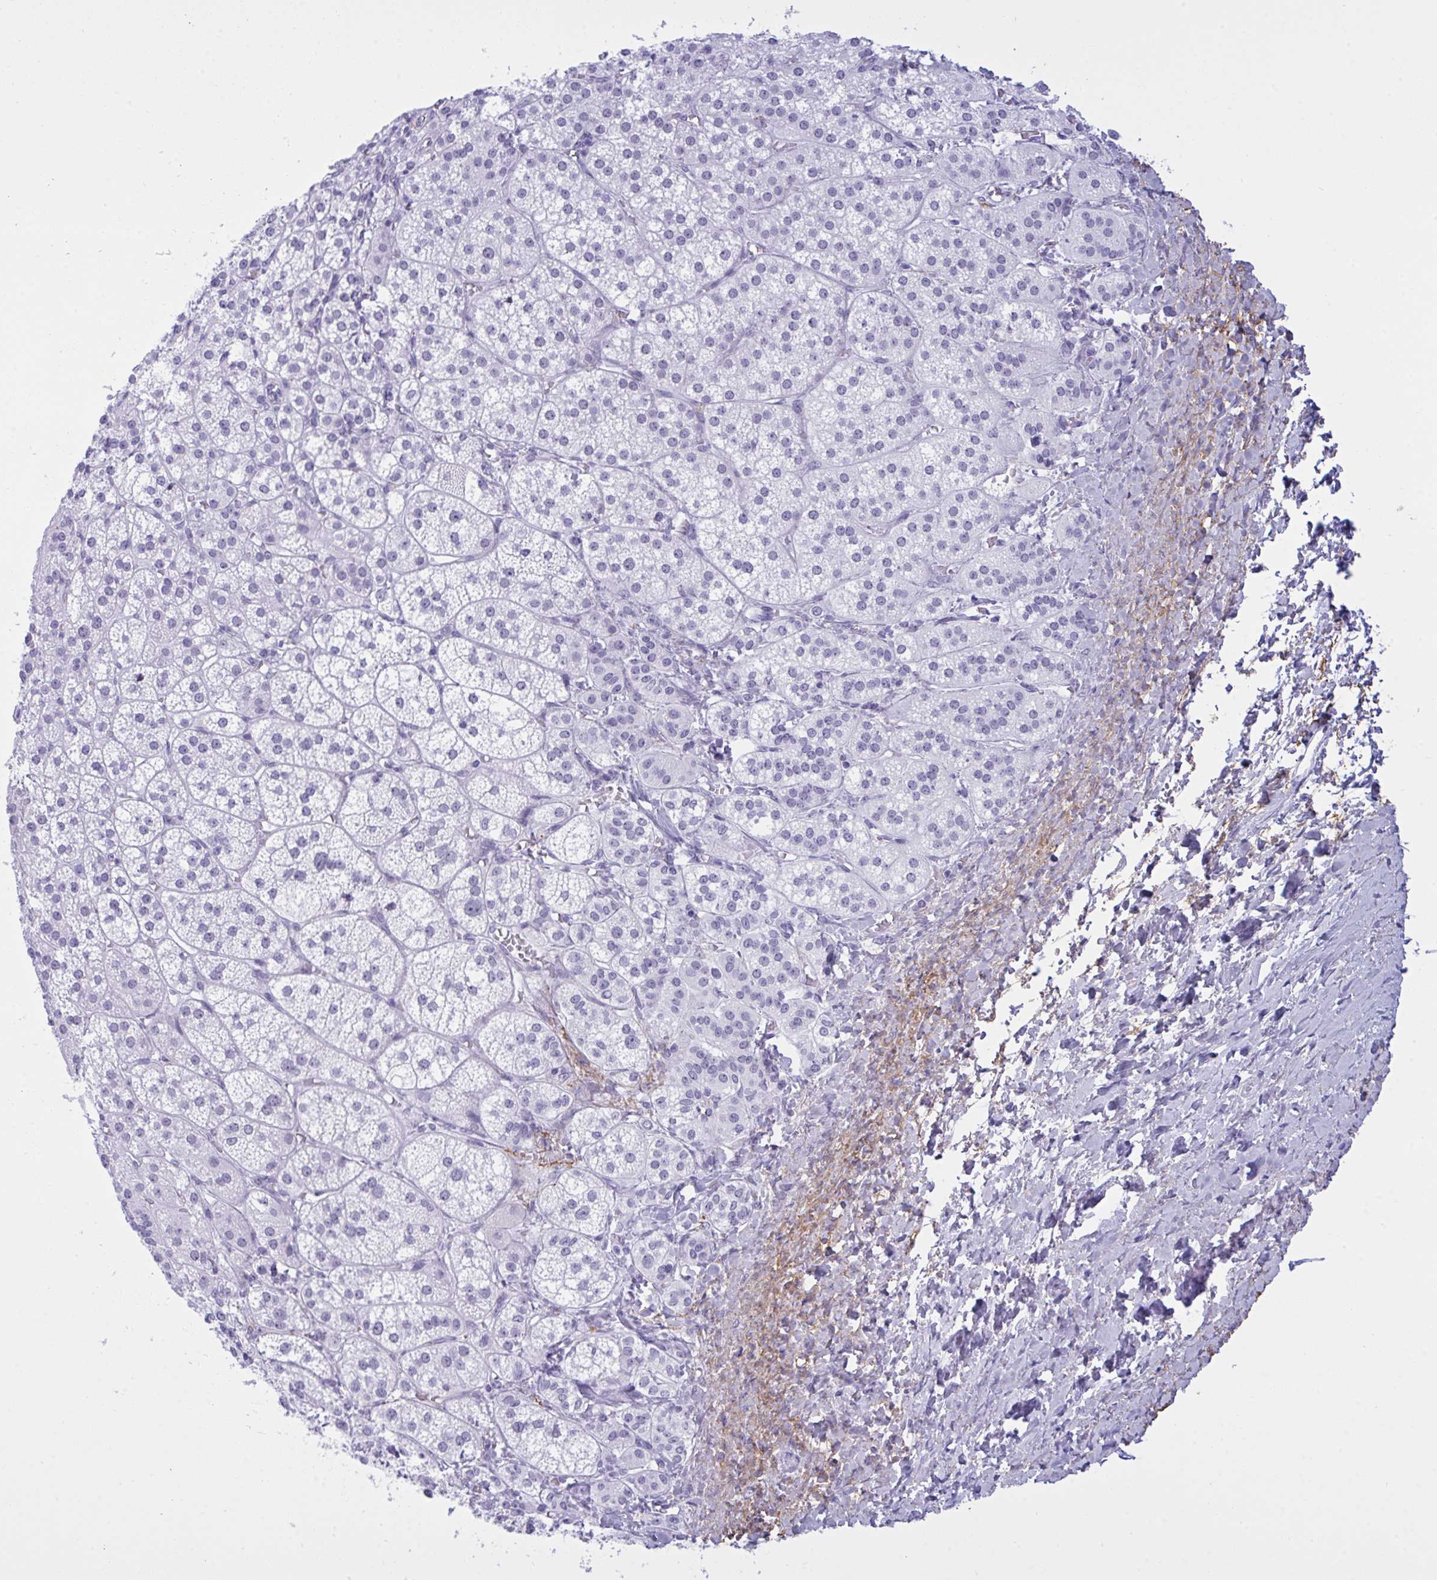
{"staining": {"intensity": "negative", "quantity": "none", "location": "none"}, "tissue": "adrenal gland", "cell_type": "Glandular cells", "image_type": "normal", "snomed": [{"axis": "morphology", "description": "Normal tissue, NOS"}, {"axis": "topography", "description": "Adrenal gland"}], "caption": "Glandular cells show no significant positivity in unremarkable adrenal gland. The staining was performed using DAB (3,3'-diaminobenzidine) to visualize the protein expression in brown, while the nuclei were stained in blue with hematoxylin (Magnification: 20x).", "gene": "ELN", "patient": {"sex": "female", "age": 60}}